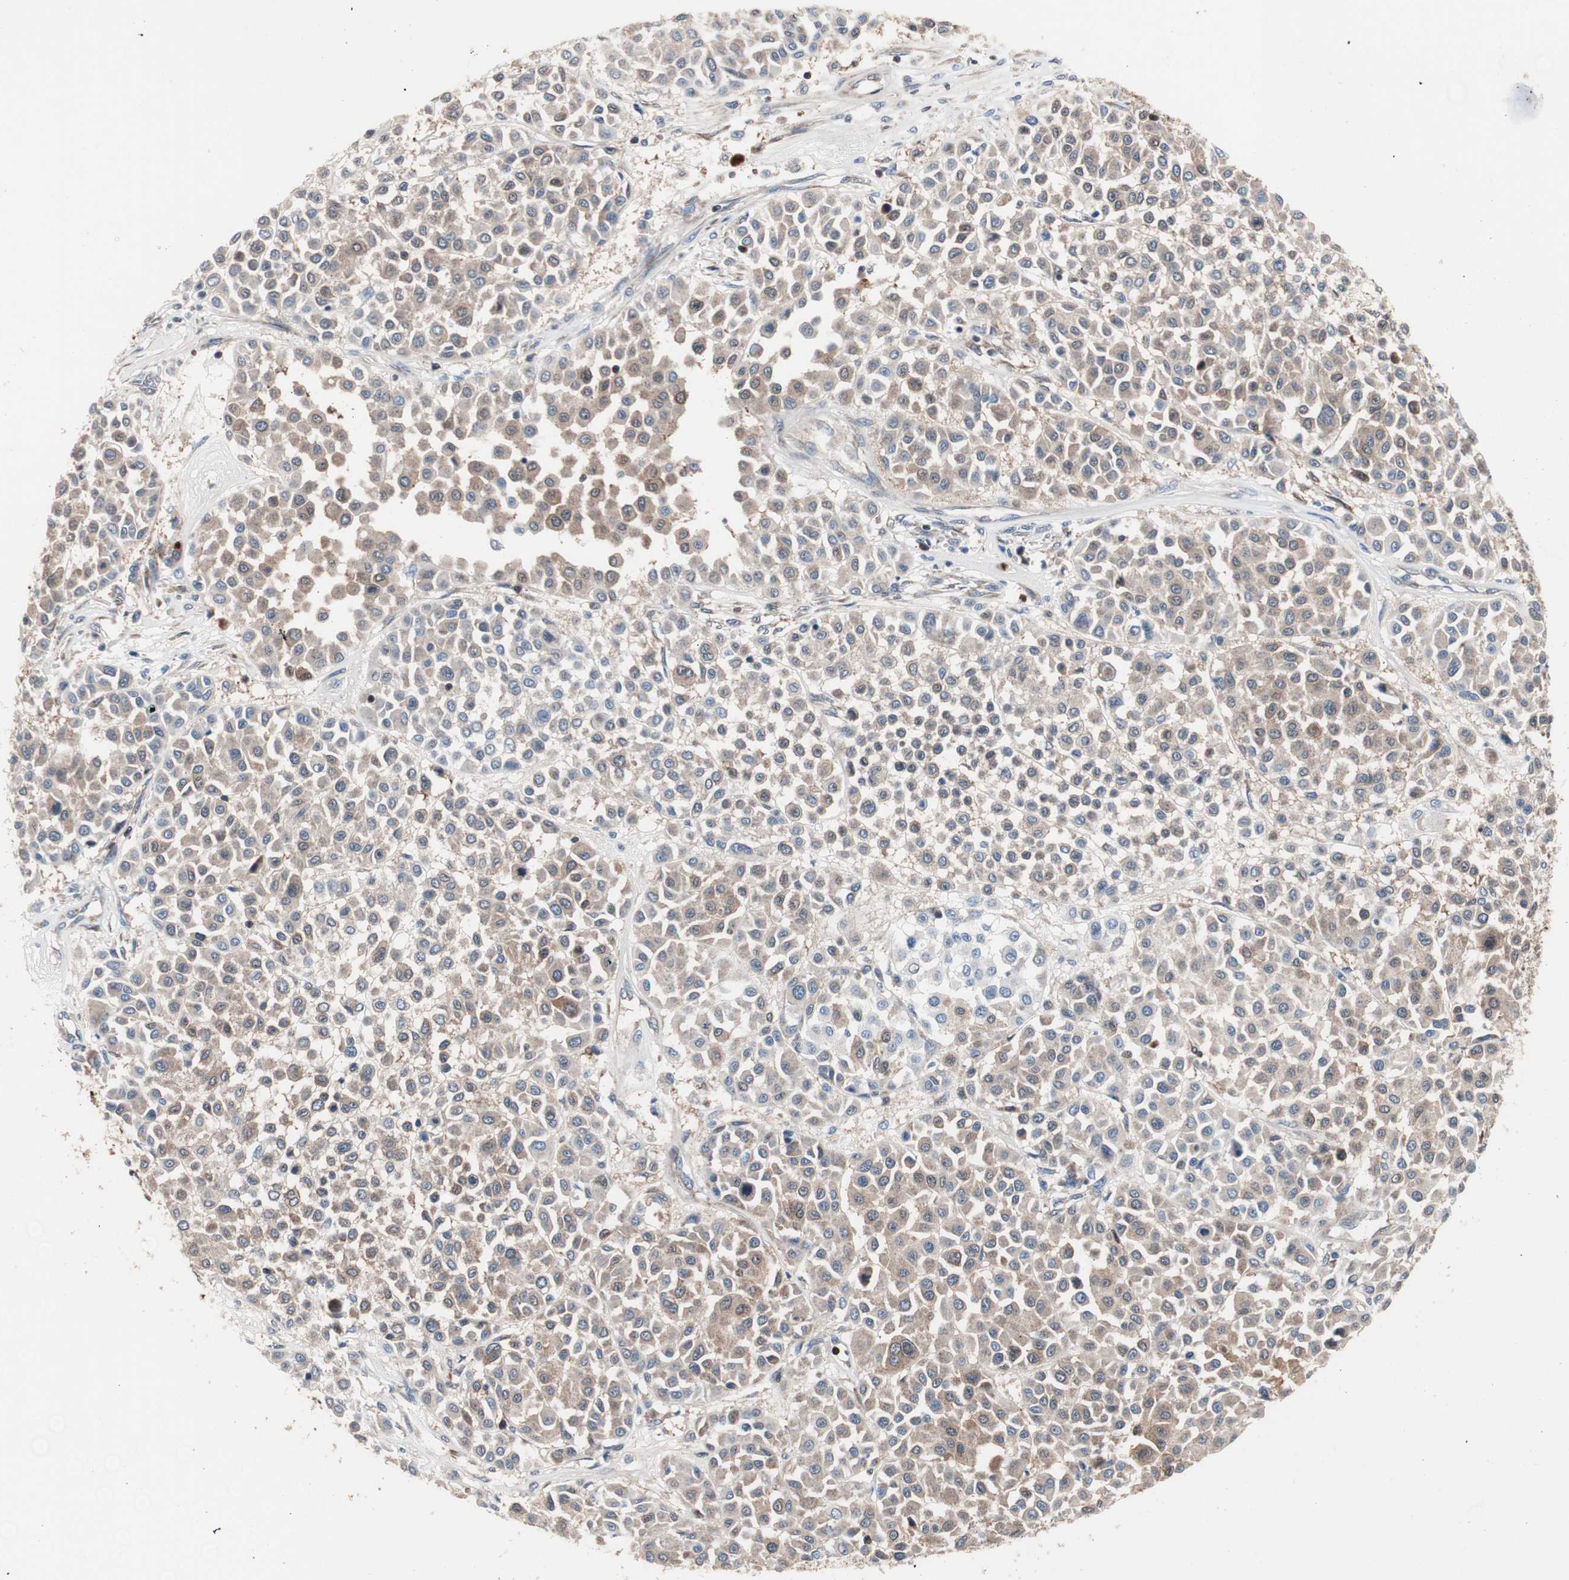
{"staining": {"intensity": "moderate", "quantity": "<25%", "location": "cytoplasmic/membranous"}, "tissue": "melanoma", "cell_type": "Tumor cells", "image_type": "cancer", "snomed": [{"axis": "morphology", "description": "Malignant melanoma, Metastatic site"}, {"axis": "topography", "description": "Soft tissue"}], "caption": "Brown immunohistochemical staining in human melanoma demonstrates moderate cytoplasmic/membranous positivity in approximately <25% of tumor cells.", "gene": "PRDX2", "patient": {"sex": "male", "age": 41}}